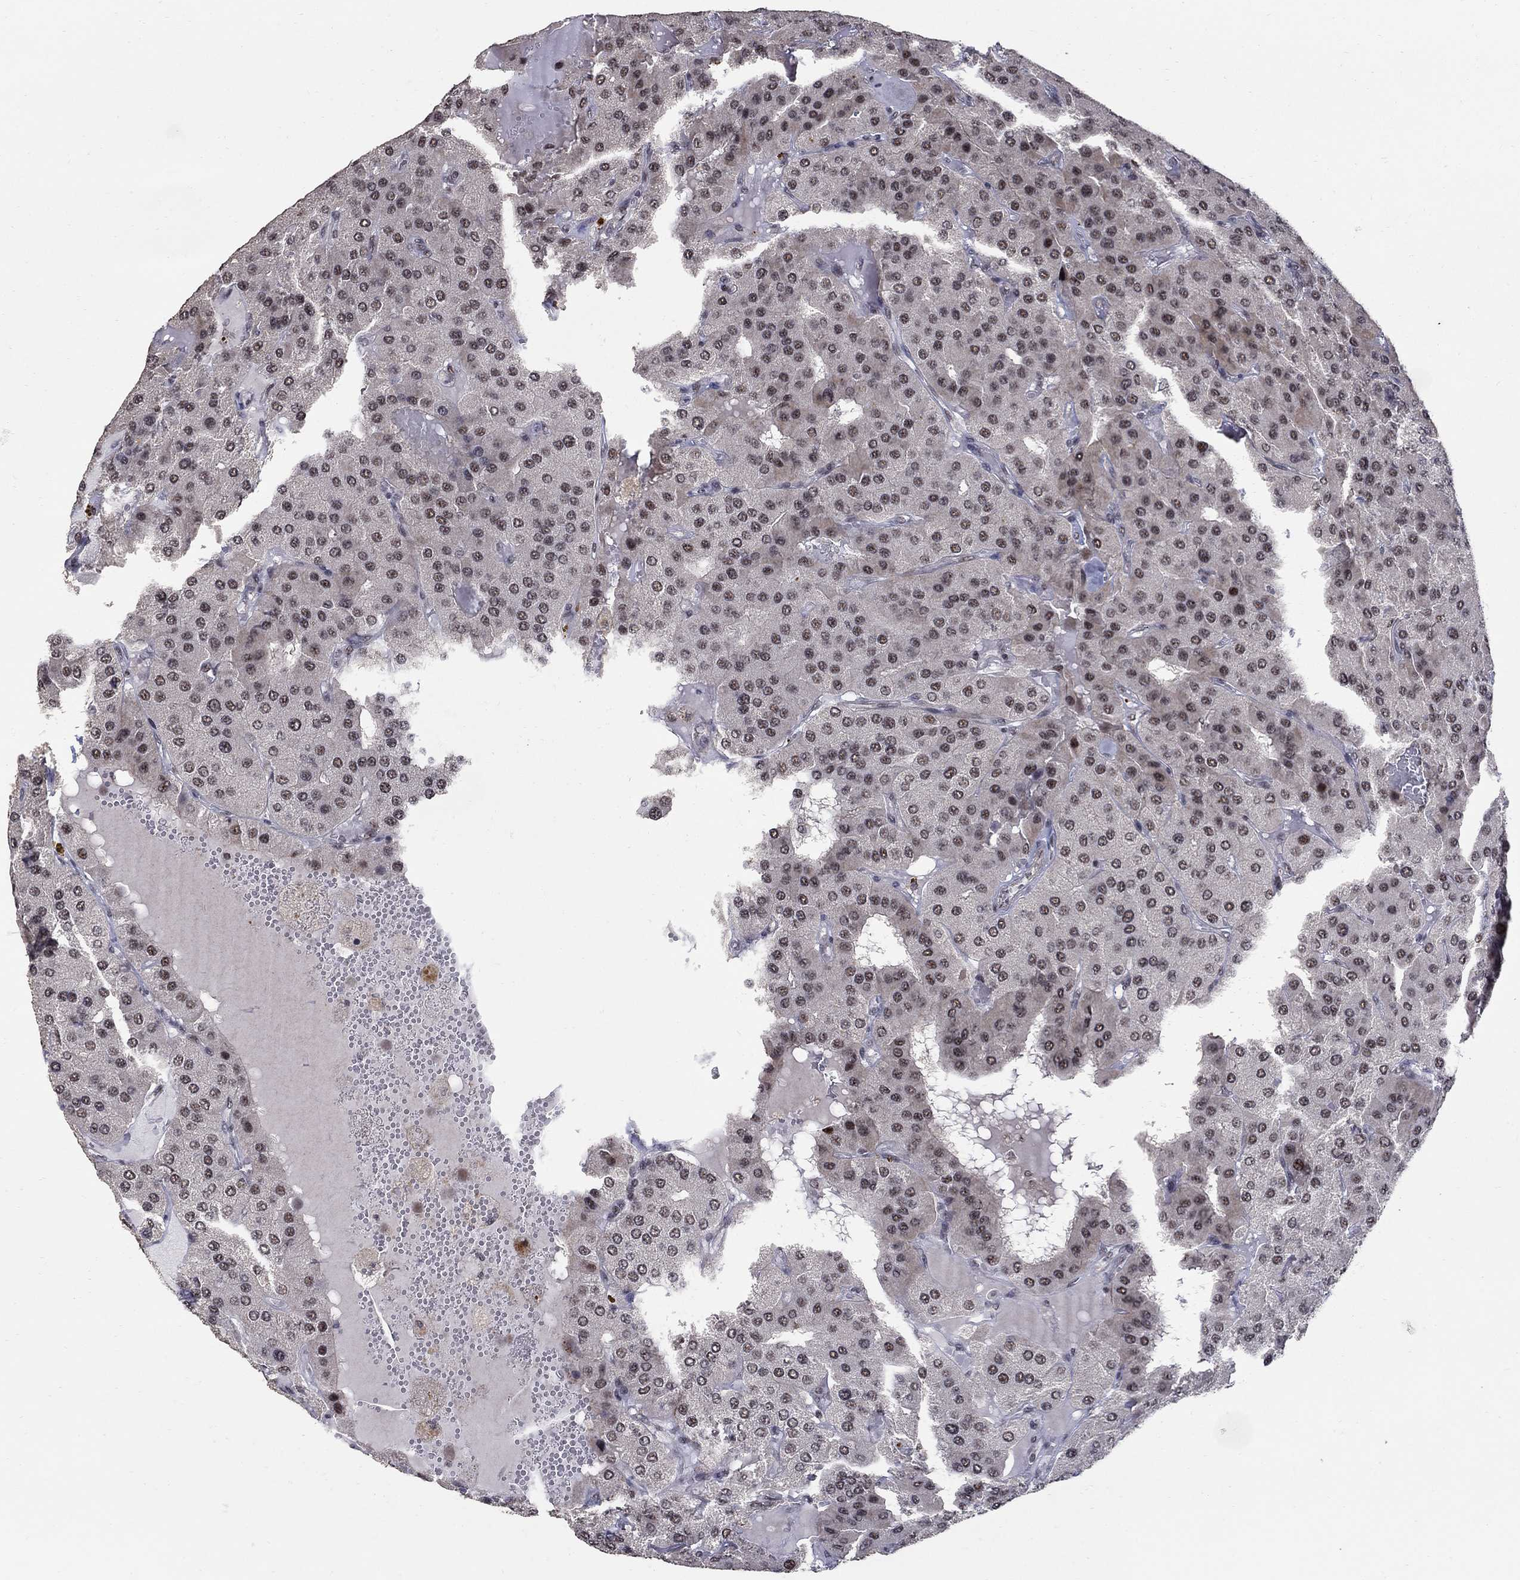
{"staining": {"intensity": "weak", "quantity": "<25%", "location": "nuclear"}, "tissue": "parathyroid gland", "cell_type": "Glandular cells", "image_type": "normal", "snomed": [{"axis": "morphology", "description": "Normal tissue, NOS"}, {"axis": "morphology", "description": "Adenoma, NOS"}, {"axis": "topography", "description": "Parathyroid gland"}], "caption": "Parathyroid gland was stained to show a protein in brown. There is no significant expression in glandular cells. (DAB (3,3'-diaminobenzidine) IHC with hematoxylin counter stain).", "gene": "PNISR", "patient": {"sex": "female", "age": 86}}